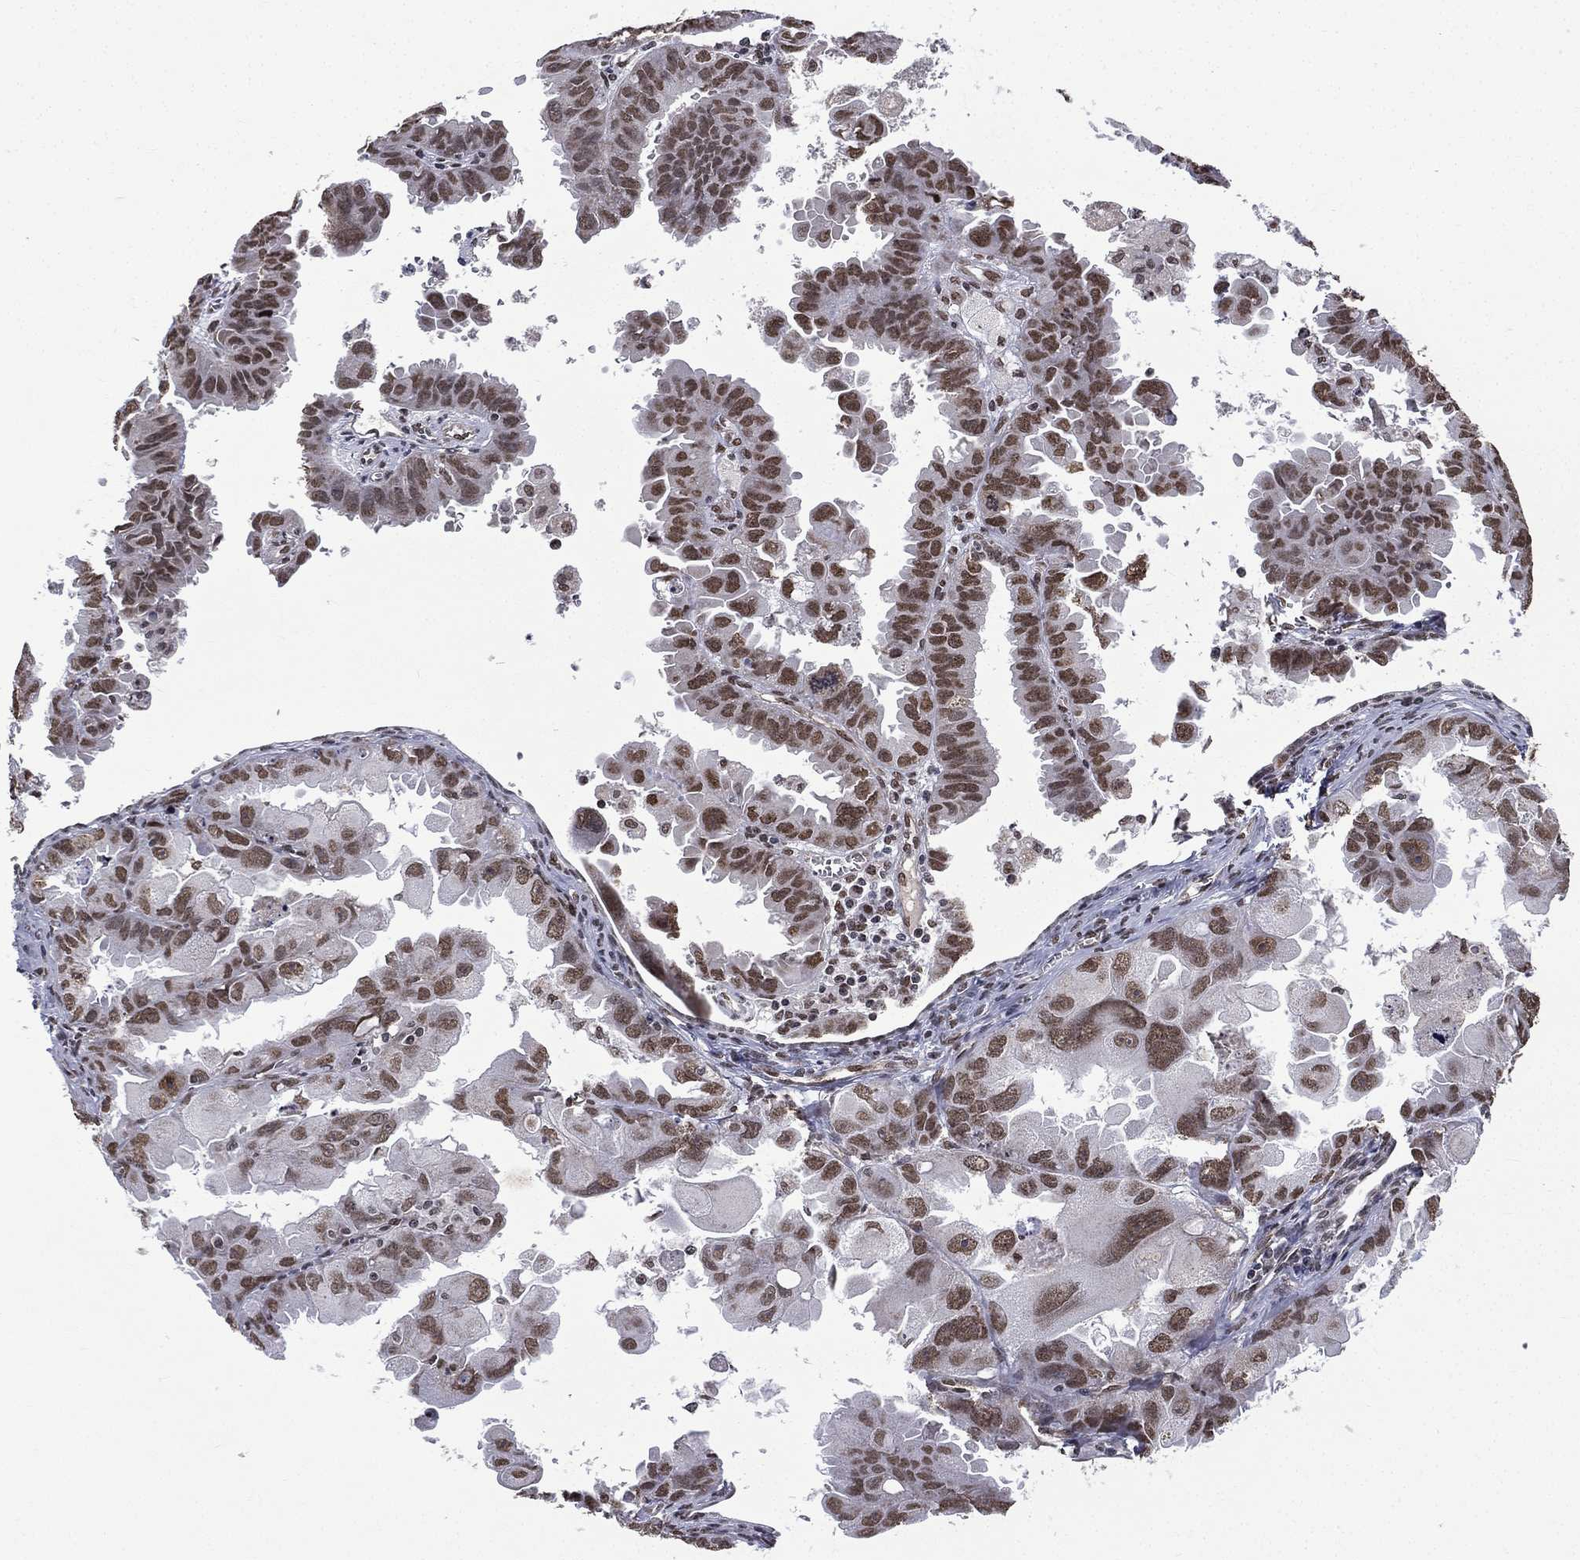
{"staining": {"intensity": "moderate", "quantity": ">75%", "location": "nuclear"}, "tissue": "ovarian cancer", "cell_type": "Tumor cells", "image_type": "cancer", "snomed": [{"axis": "morphology", "description": "Carcinoma, endometroid"}, {"axis": "topography", "description": "Ovary"}], "caption": "The histopathology image reveals a brown stain indicating the presence of a protein in the nuclear of tumor cells in ovarian endometroid carcinoma.", "gene": "C5orf24", "patient": {"sex": "female", "age": 85}}